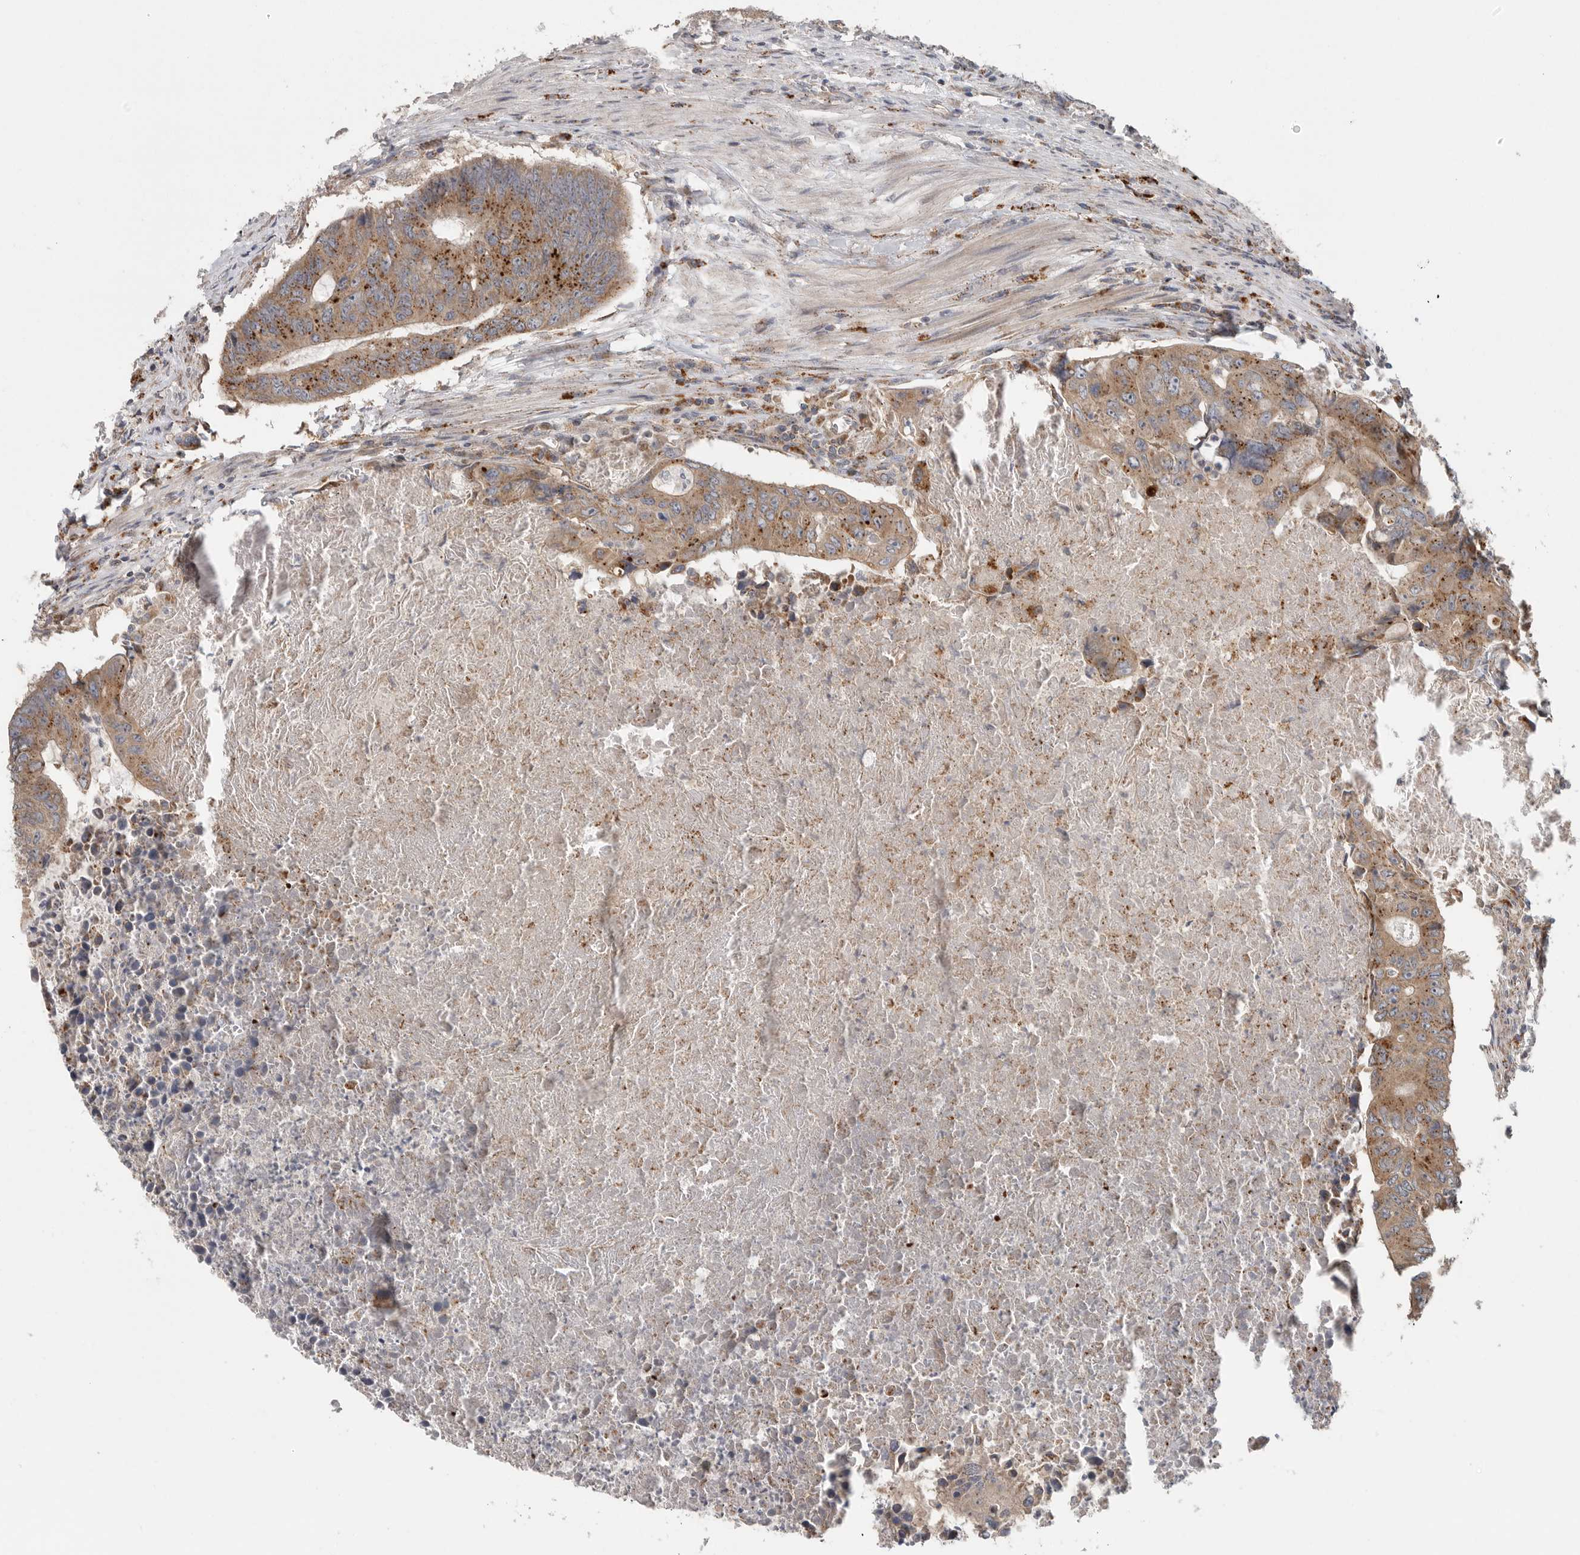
{"staining": {"intensity": "moderate", "quantity": ">75%", "location": "cytoplasmic/membranous"}, "tissue": "colorectal cancer", "cell_type": "Tumor cells", "image_type": "cancer", "snomed": [{"axis": "morphology", "description": "Adenocarcinoma, NOS"}, {"axis": "topography", "description": "Colon"}], "caption": "The photomicrograph displays staining of colorectal cancer, revealing moderate cytoplasmic/membranous protein expression (brown color) within tumor cells. Nuclei are stained in blue.", "gene": "GALNS", "patient": {"sex": "male", "age": 87}}